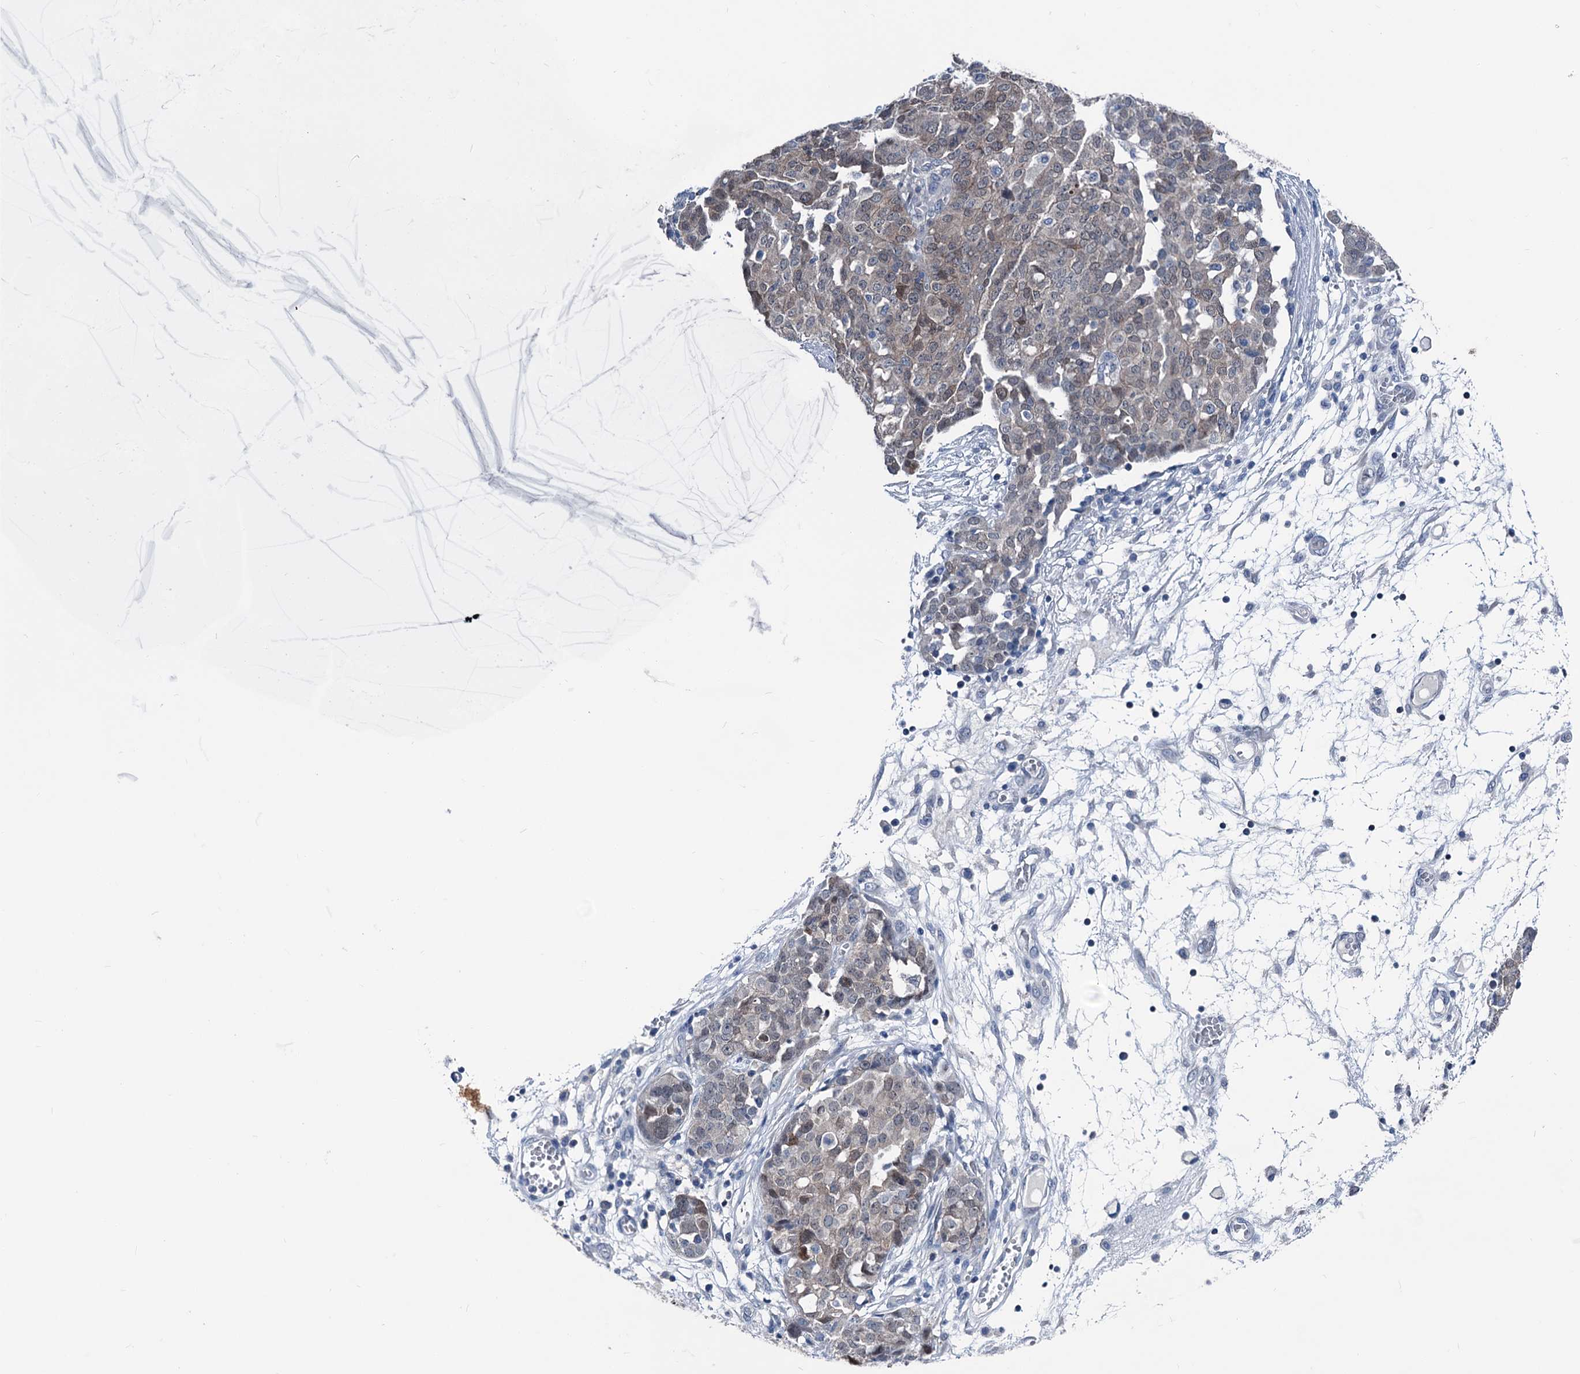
{"staining": {"intensity": "weak", "quantity": "<25%", "location": "cytoplasmic/membranous,nuclear"}, "tissue": "ovarian cancer", "cell_type": "Tumor cells", "image_type": "cancer", "snomed": [{"axis": "morphology", "description": "Cystadenocarcinoma, serous, NOS"}, {"axis": "topography", "description": "Soft tissue"}, {"axis": "topography", "description": "Ovary"}], "caption": "Tumor cells are negative for protein expression in human ovarian serous cystadenocarcinoma.", "gene": "GLO1", "patient": {"sex": "female", "age": 57}}